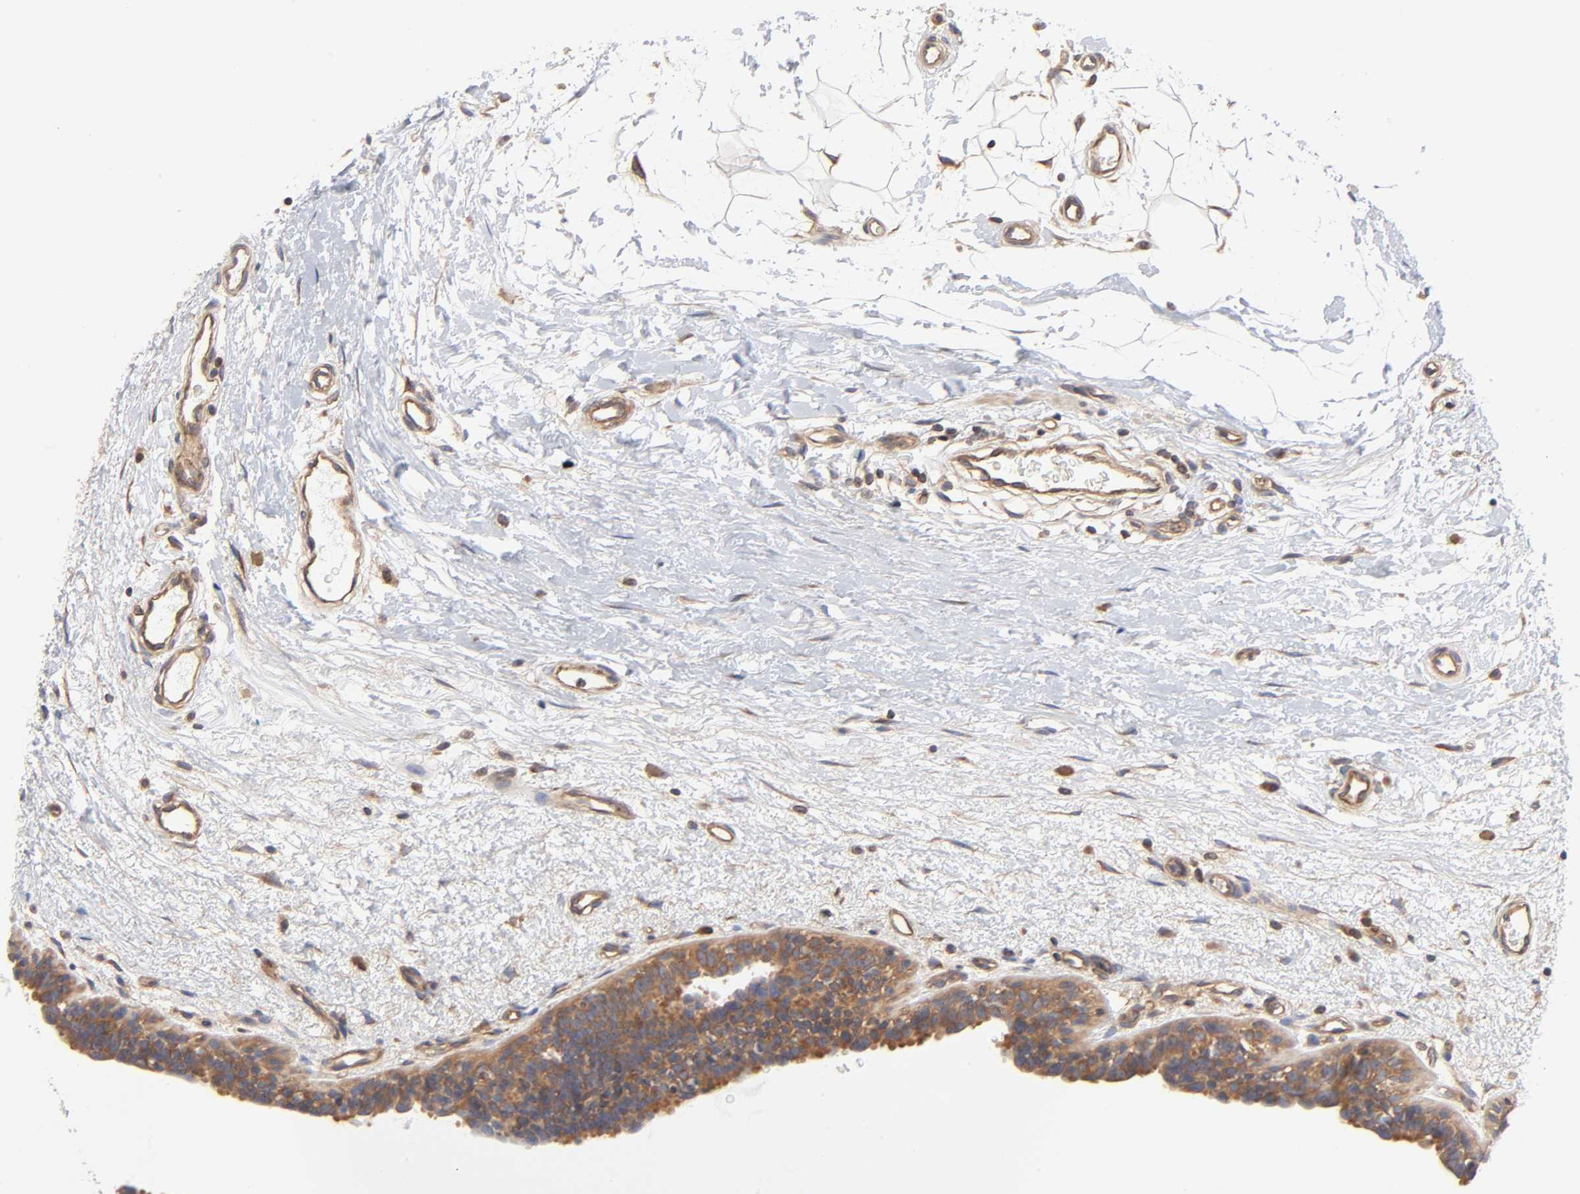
{"staining": {"intensity": "moderate", "quantity": ">75%", "location": "cytoplasmic/membranous"}, "tissue": "breast cancer", "cell_type": "Tumor cells", "image_type": "cancer", "snomed": [{"axis": "morphology", "description": "Duct carcinoma"}, {"axis": "topography", "description": "Breast"}], "caption": "Immunohistochemical staining of breast intraductal carcinoma exhibits medium levels of moderate cytoplasmic/membranous protein positivity in approximately >75% of tumor cells. (Stains: DAB in brown, nuclei in blue, Microscopy: brightfield microscopy at high magnification).", "gene": "STRN3", "patient": {"sex": "female", "age": 40}}